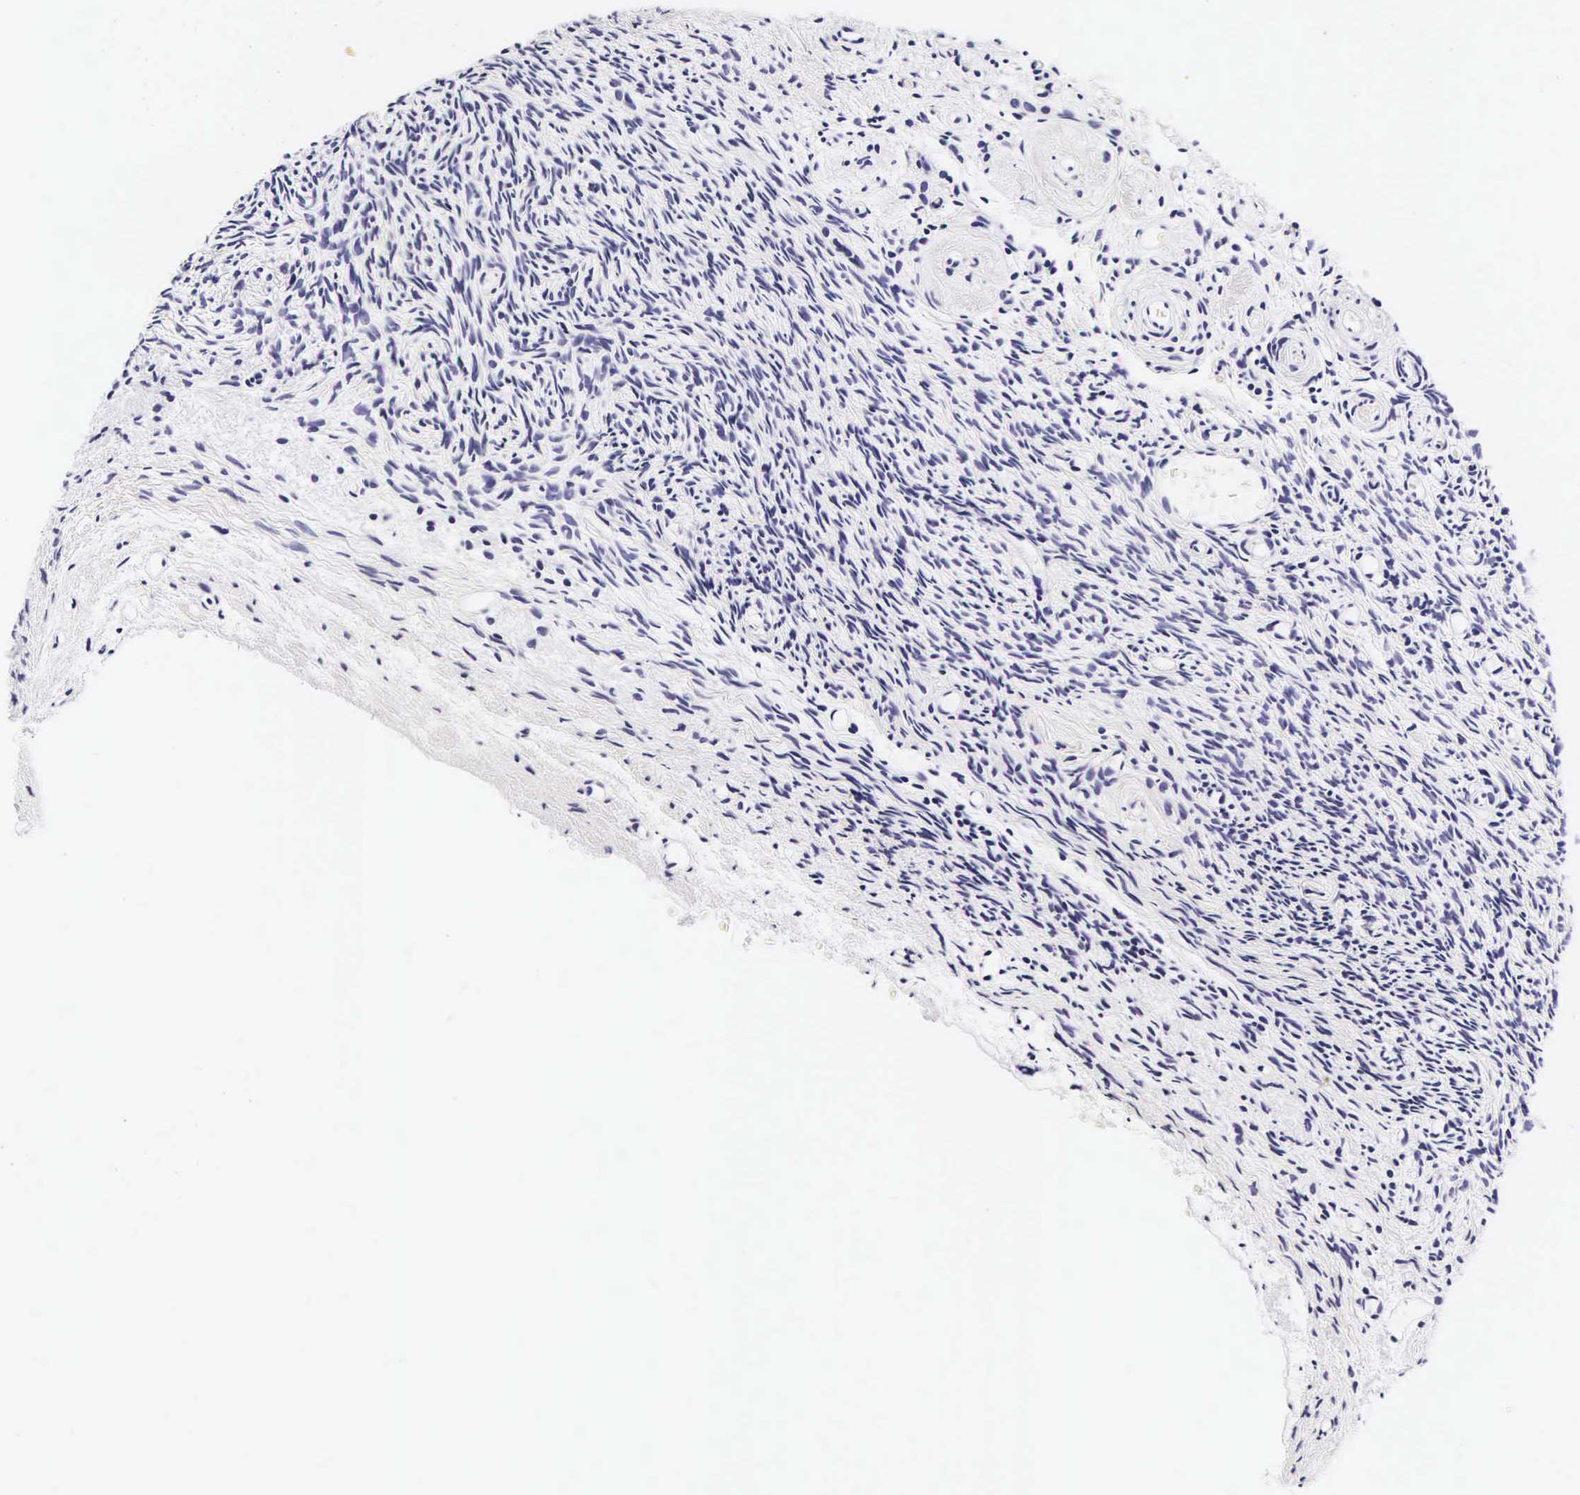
{"staining": {"intensity": "negative", "quantity": "none", "location": "none"}, "tissue": "ovary", "cell_type": "Ovarian stroma cells", "image_type": "normal", "snomed": [{"axis": "morphology", "description": "Normal tissue, NOS"}, {"axis": "topography", "description": "Ovary"}], "caption": "Histopathology image shows no significant protein staining in ovarian stroma cells of benign ovary.", "gene": "UPRT", "patient": {"sex": "female", "age": 78}}